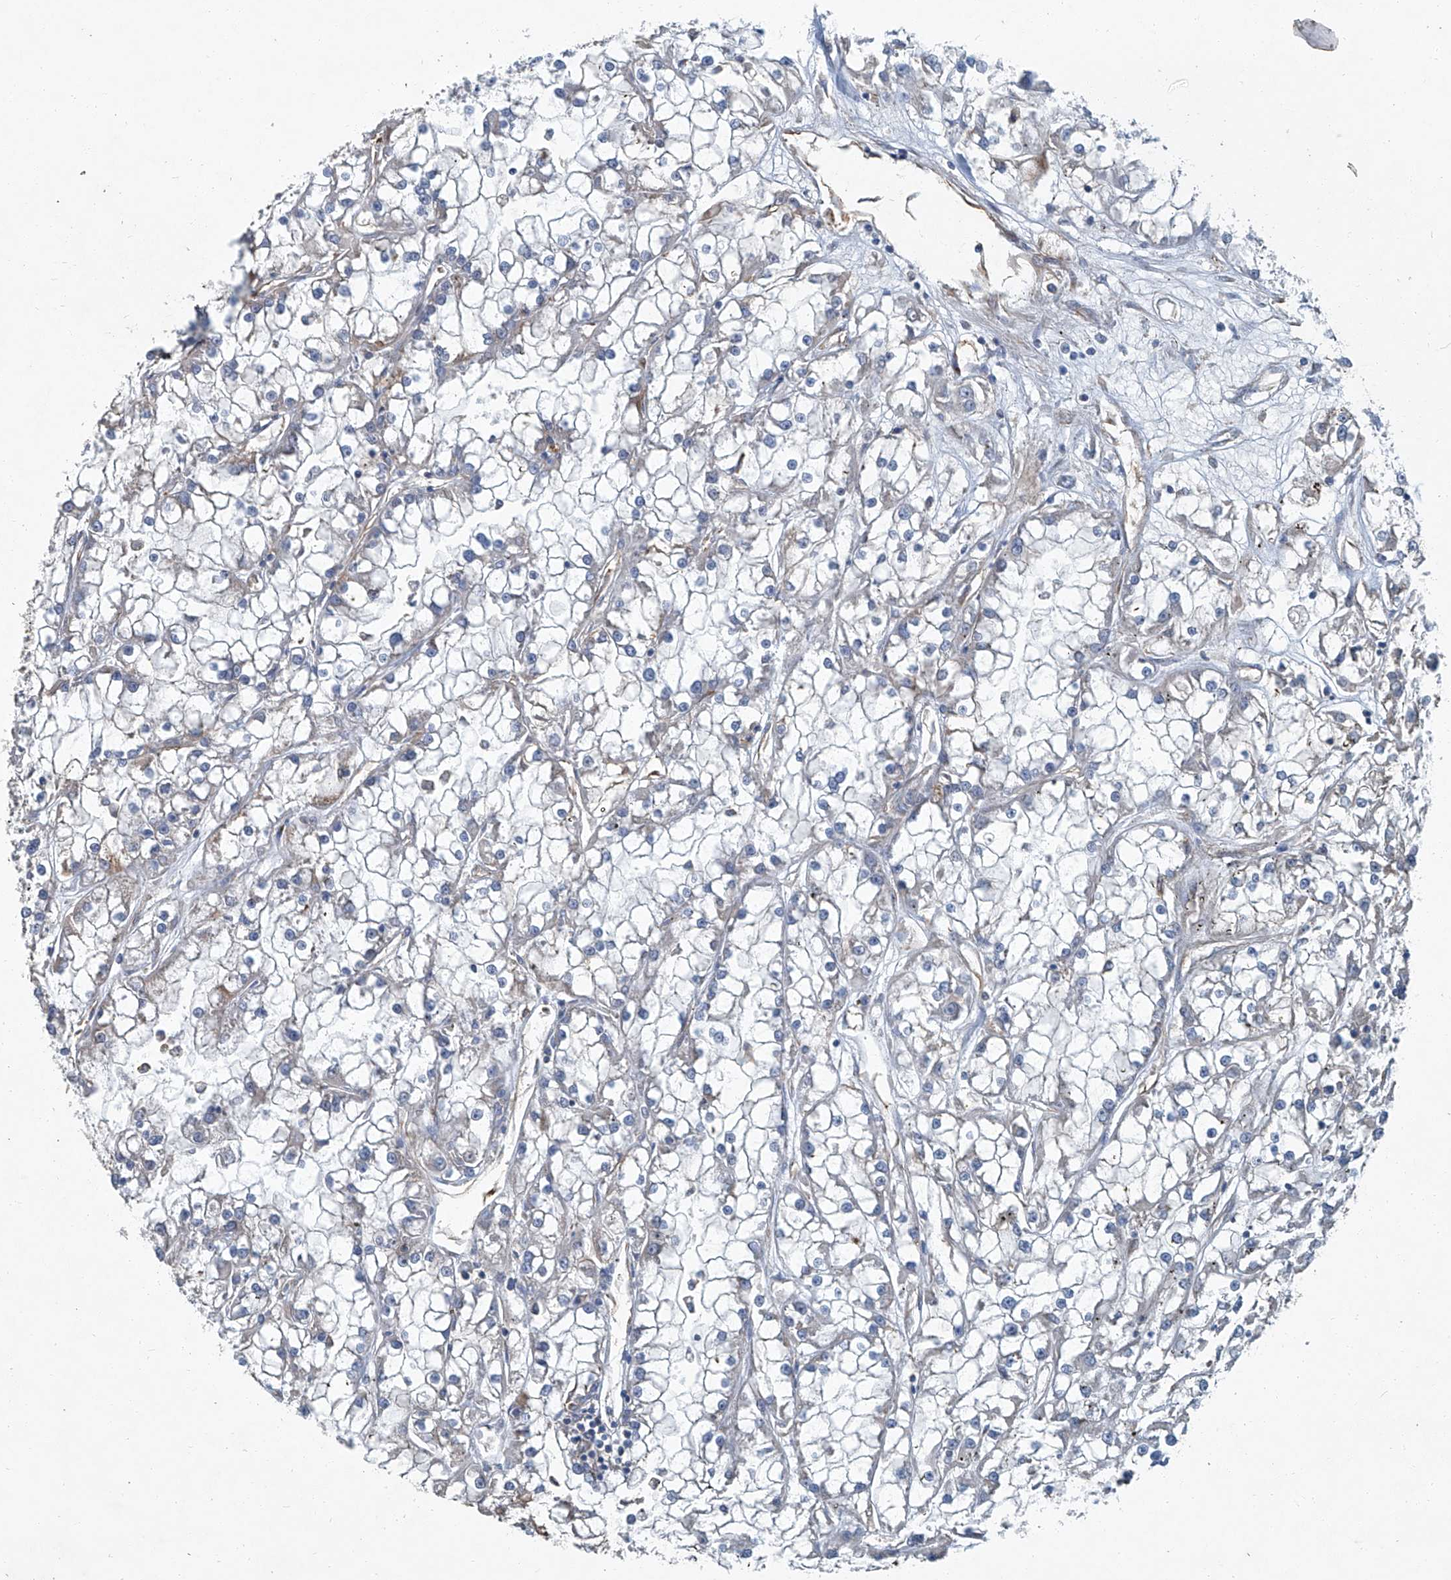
{"staining": {"intensity": "negative", "quantity": "none", "location": "none"}, "tissue": "renal cancer", "cell_type": "Tumor cells", "image_type": "cancer", "snomed": [{"axis": "morphology", "description": "Adenocarcinoma, NOS"}, {"axis": "topography", "description": "Kidney"}], "caption": "Tumor cells show no significant staining in renal cancer. (IHC, brightfield microscopy, high magnification).", "gene": "PIGH", "patient": {"sex": "female", "age": 52}}